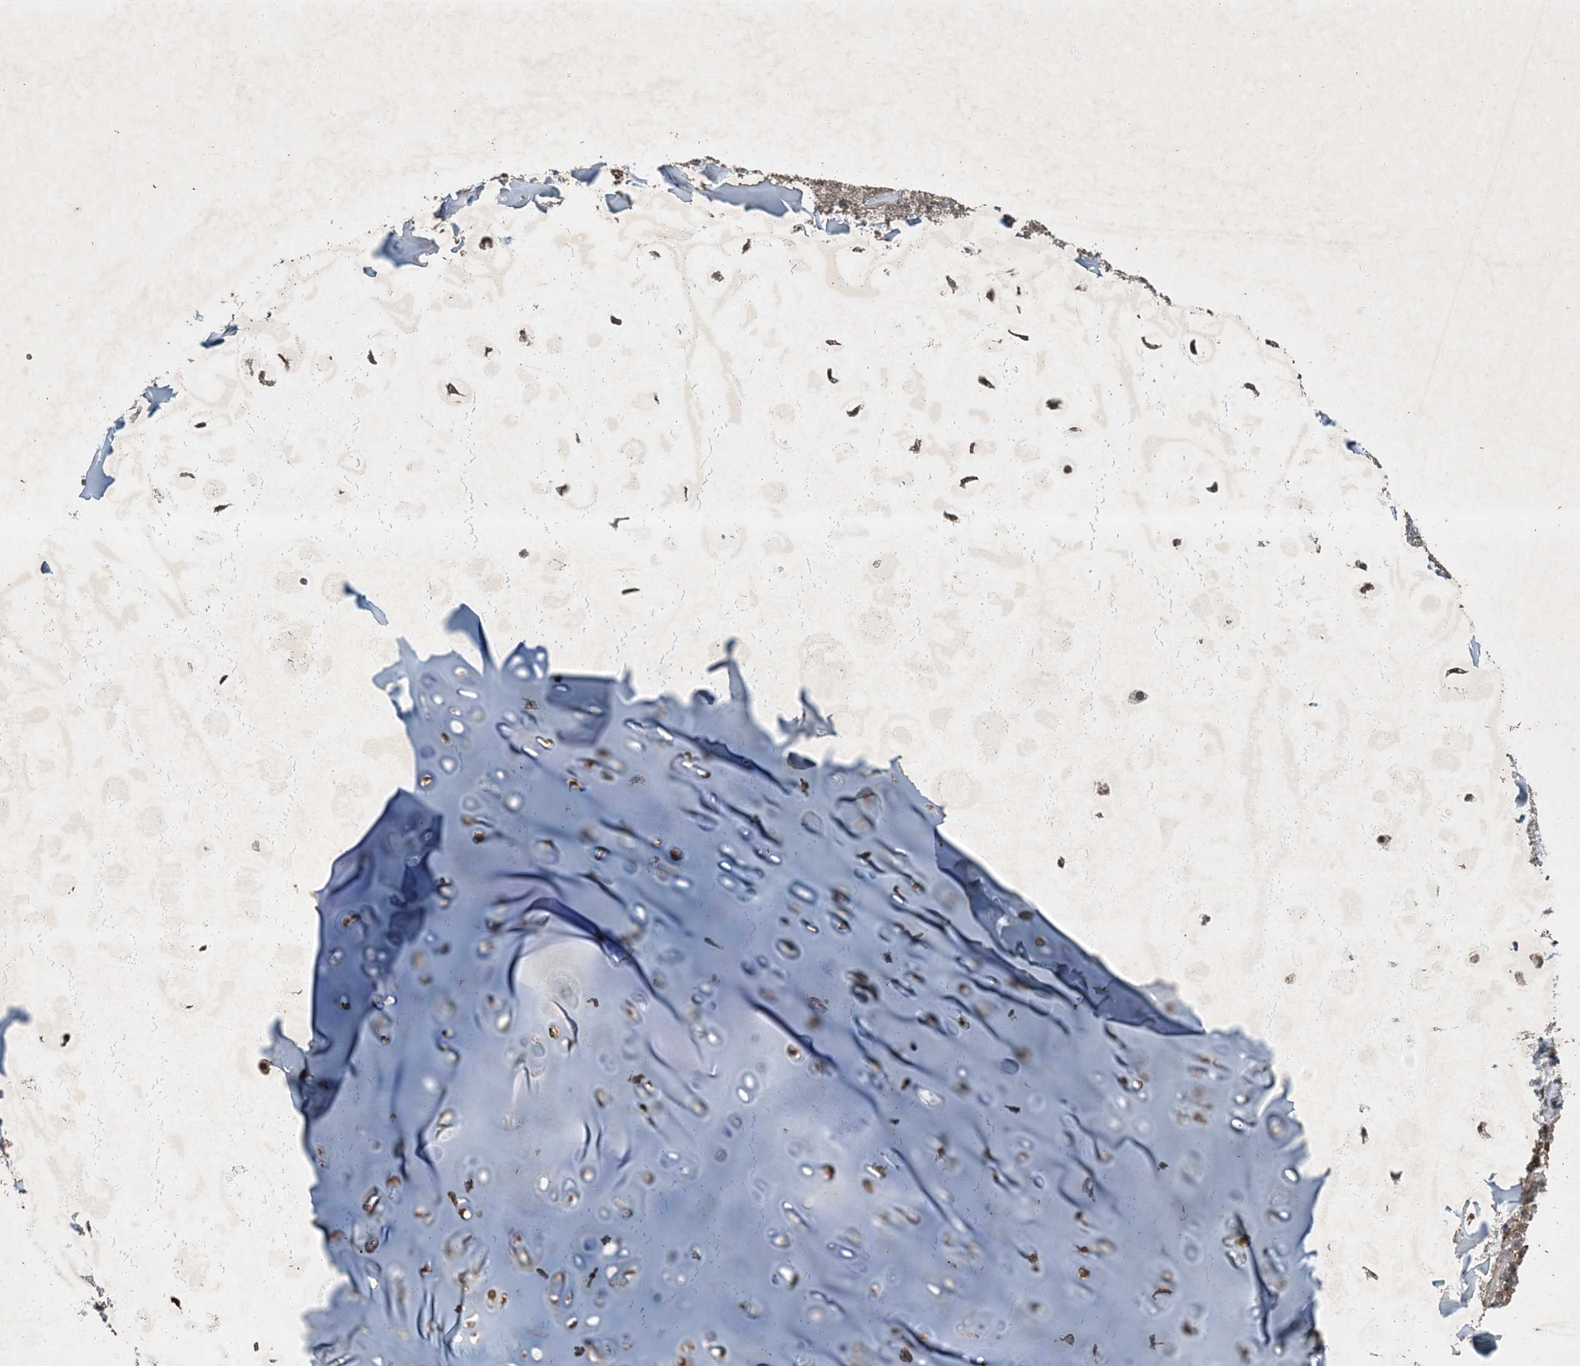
{"staining": {"intensity": "weak", "quantity": "25%-75%", "location": "cytoplasmic/membranous,nuclear"}, "tissue": "soft tissue", "cell_type": "Chondrocytes", "image_type": "normal", "snomed": [{"axis": "morphology", "description": "Normal tissue, NOS"}, {"axis": "morphology", "description": "Basal cell carcinoma"}, {"axis": "topography", "description": "Cartilage tissue"}, {"axis": "topography", "description": "Nasopharynx"}, {"axis": "topography", "description": "Oral tissue"}], "caption": "DAB (3,3'-diaminobenzidine) immunohistochemical staining of normal soft tissue displays weak cytoplasmic/membranous,nuclear protein expression in approximately 25%-75% of chondrocytes. Using DAB (3,3'-diaminobenzidine) (brown) and hematoxylin (blue) stains, captured at high magnification using brightfield microscopy.", "gene": "MDN1", "patient": {"sex": "female", "age": 77}}